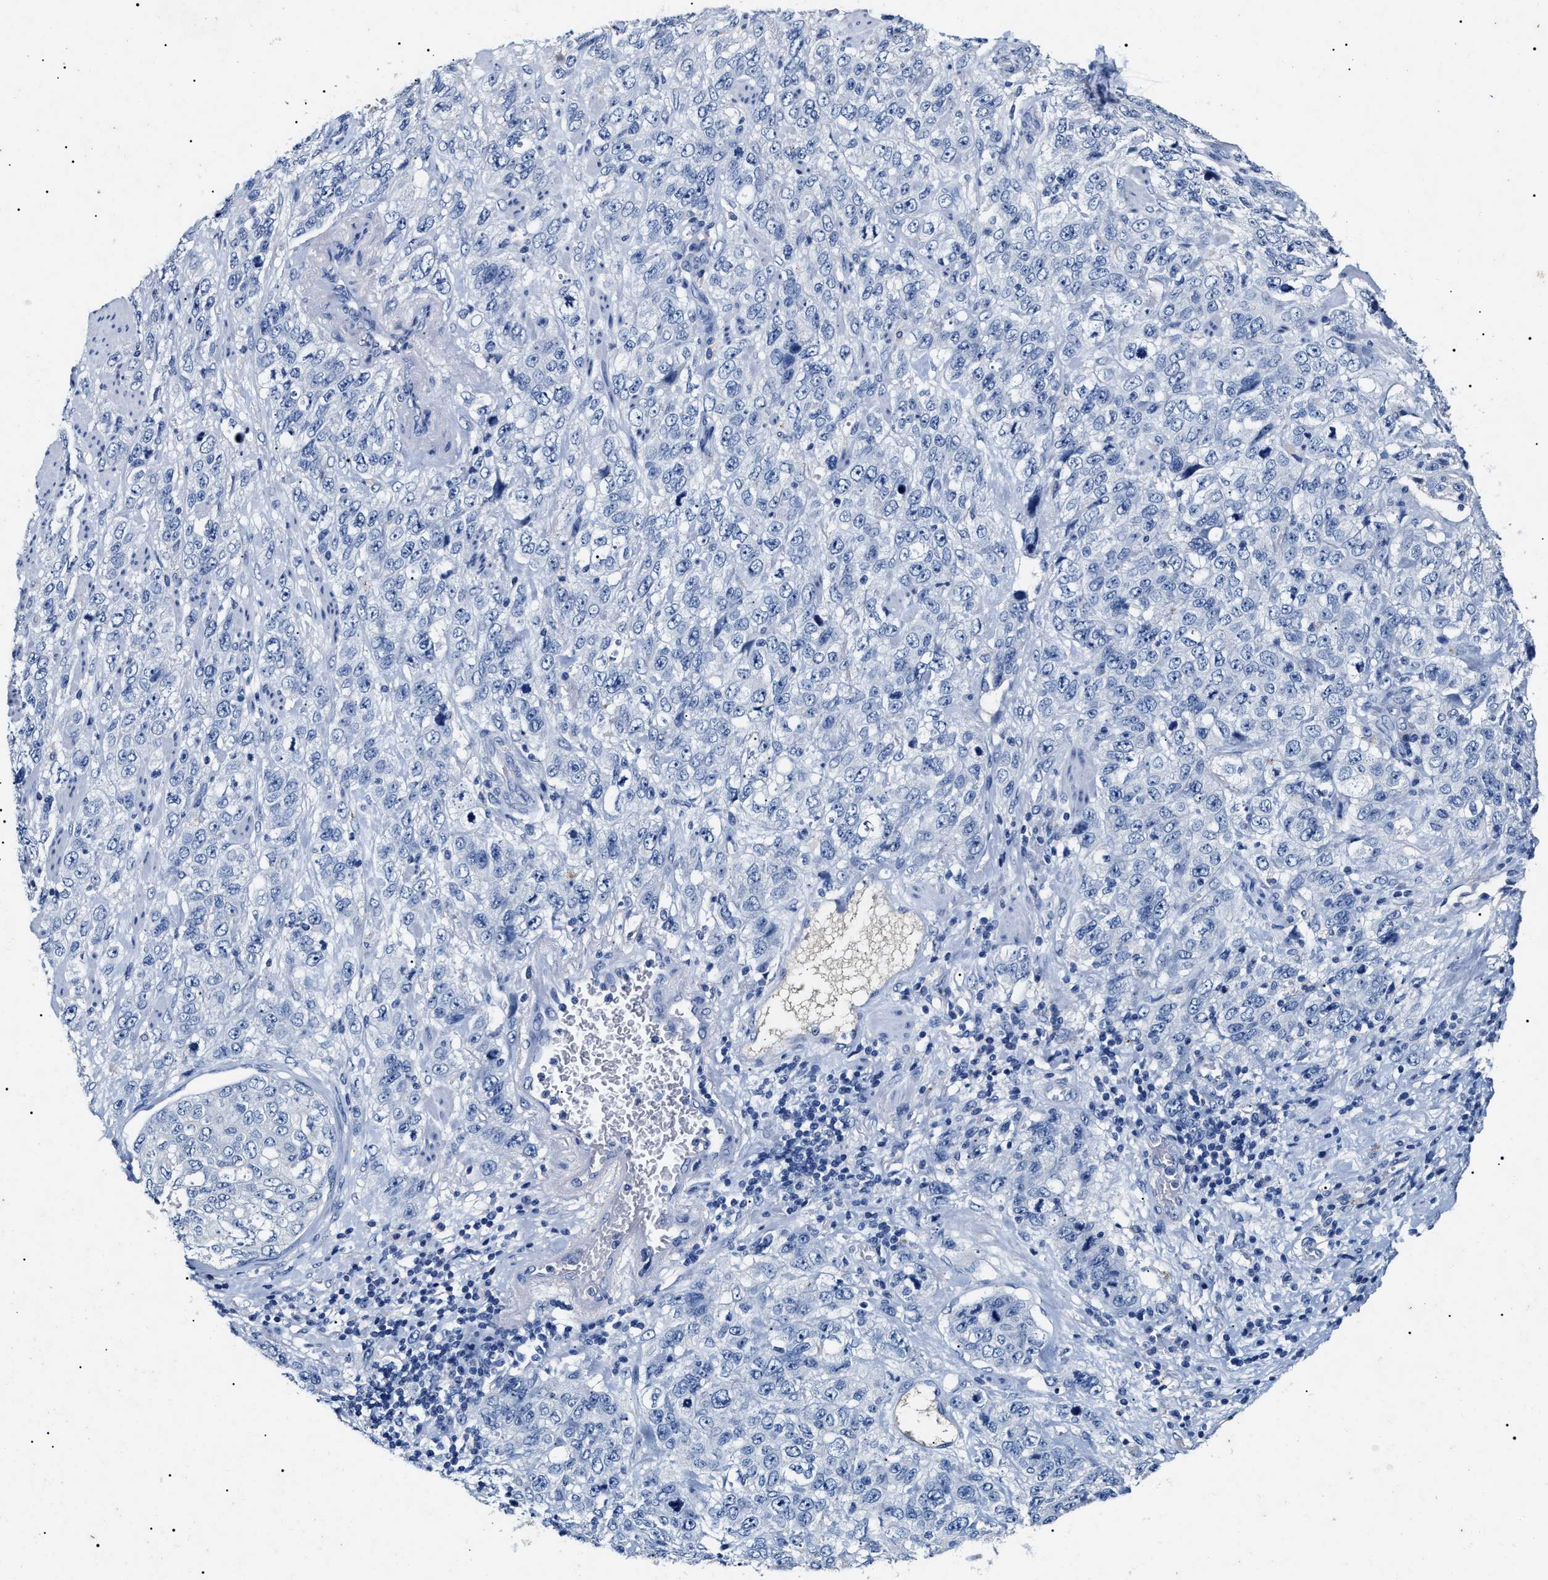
{"staining": {"intensity": "negative", "quantity": "none", "location": "none"}, "tissue": "stomach cancer", "cell_type": "Tumor cells", "image_type": "cancer", "snomed": [{"axis": "morphology", "description": "Adenocarcinoma, NOS"}, {"axis": "topography", "description": "Stomach"}], "caption": "High power microscopy image of an immunohistochemistry (IHC) photomicrograph of stomach cancer, revealing no significant positivity in tumor cells.", "gene": "LRRC8E", "patient": {"sex": "male", "age": 48}}